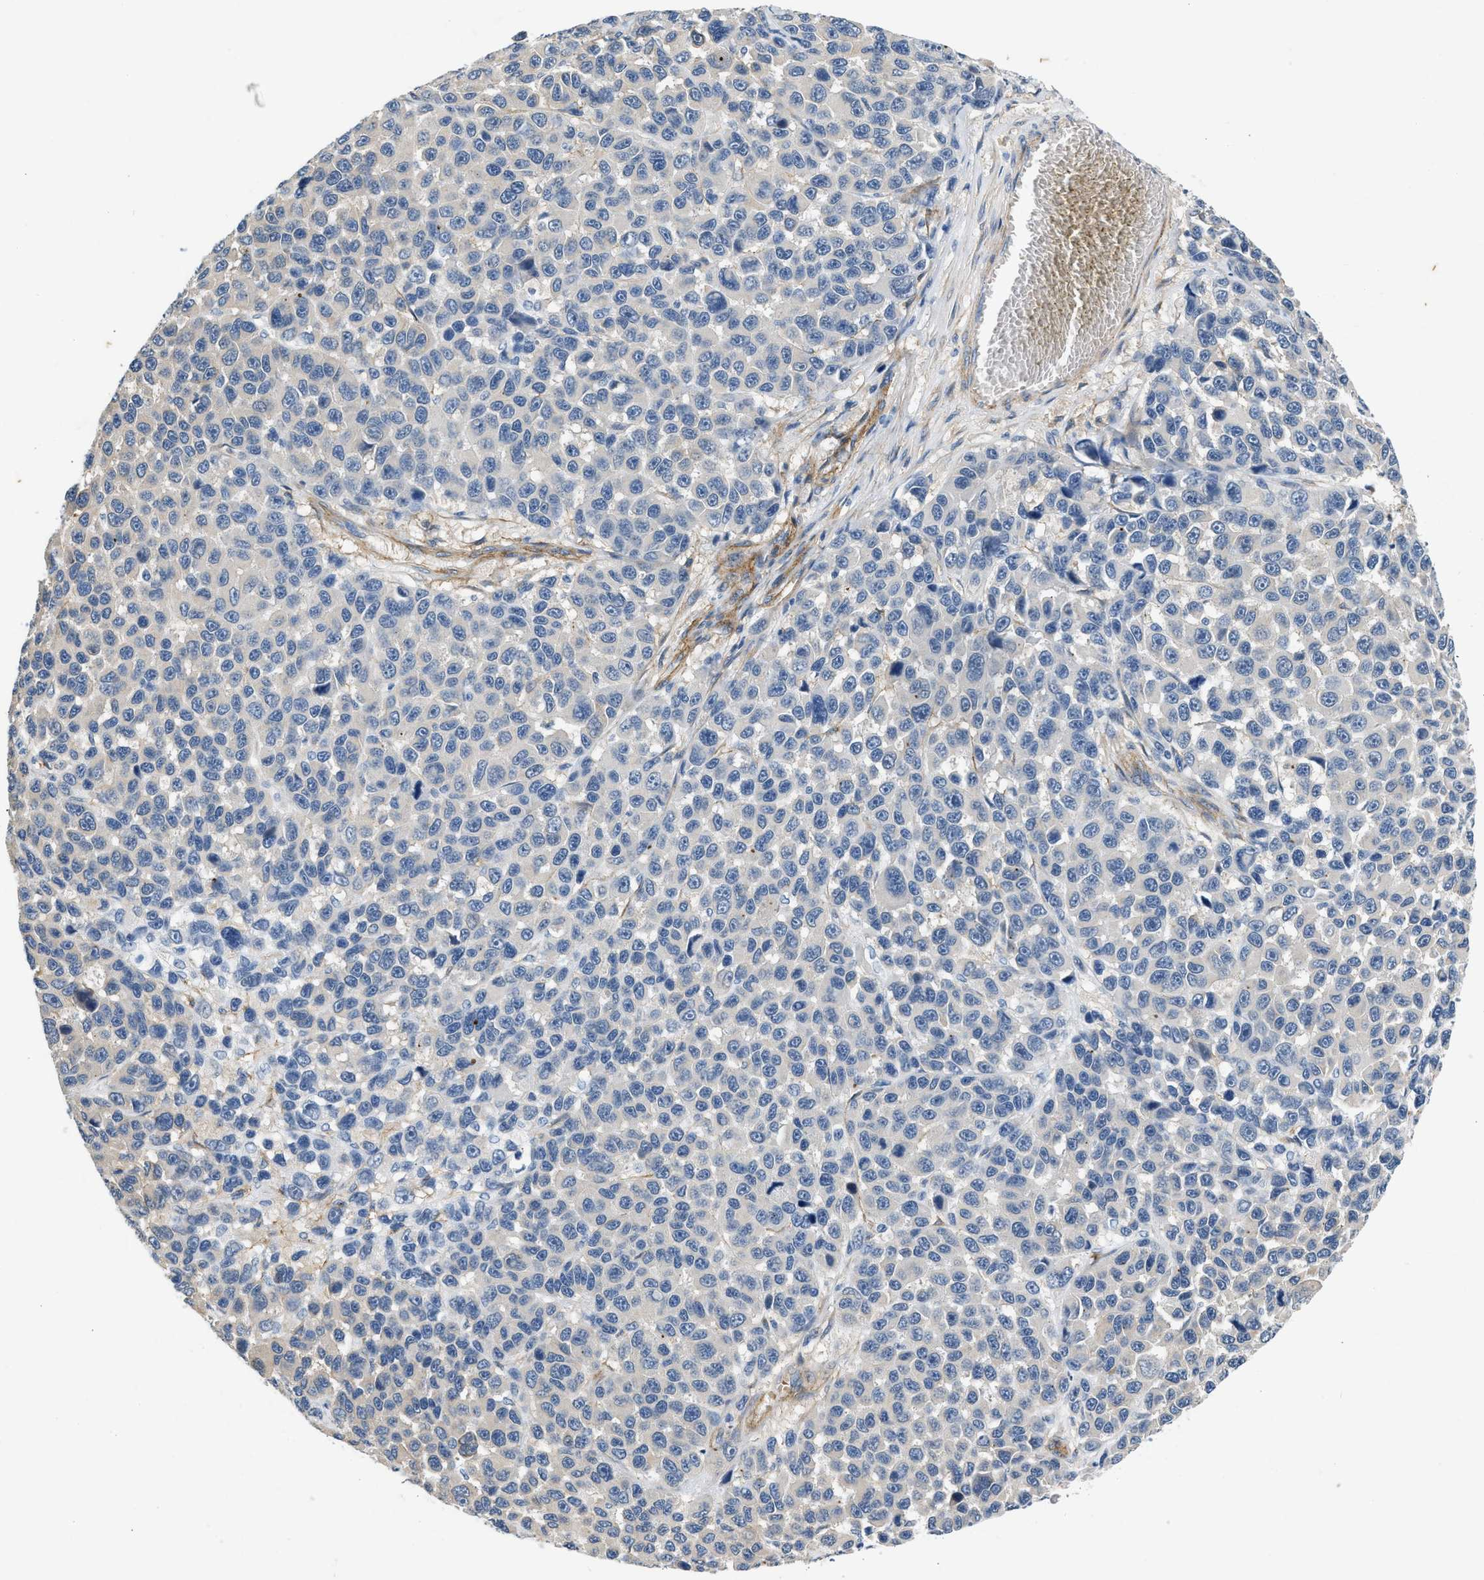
{"staining": {"intensity": "negative", "quantity": "none", "location": "none"}, "tissue": "melanoma", "cell_type": "Tumor cells", "image_type": "cancer", "snomed": [{"axis": "morphology", "description": "Malignant melanoma, NOS"}, {"axis": "topography", "description": "Skin"}], "caption": "This is an IHC photomicrograph of malignant melanoma. There is no positivity in tumor cells.", "gene": "PDGFRA", "patient": {"sex": "male", "age": 53}}